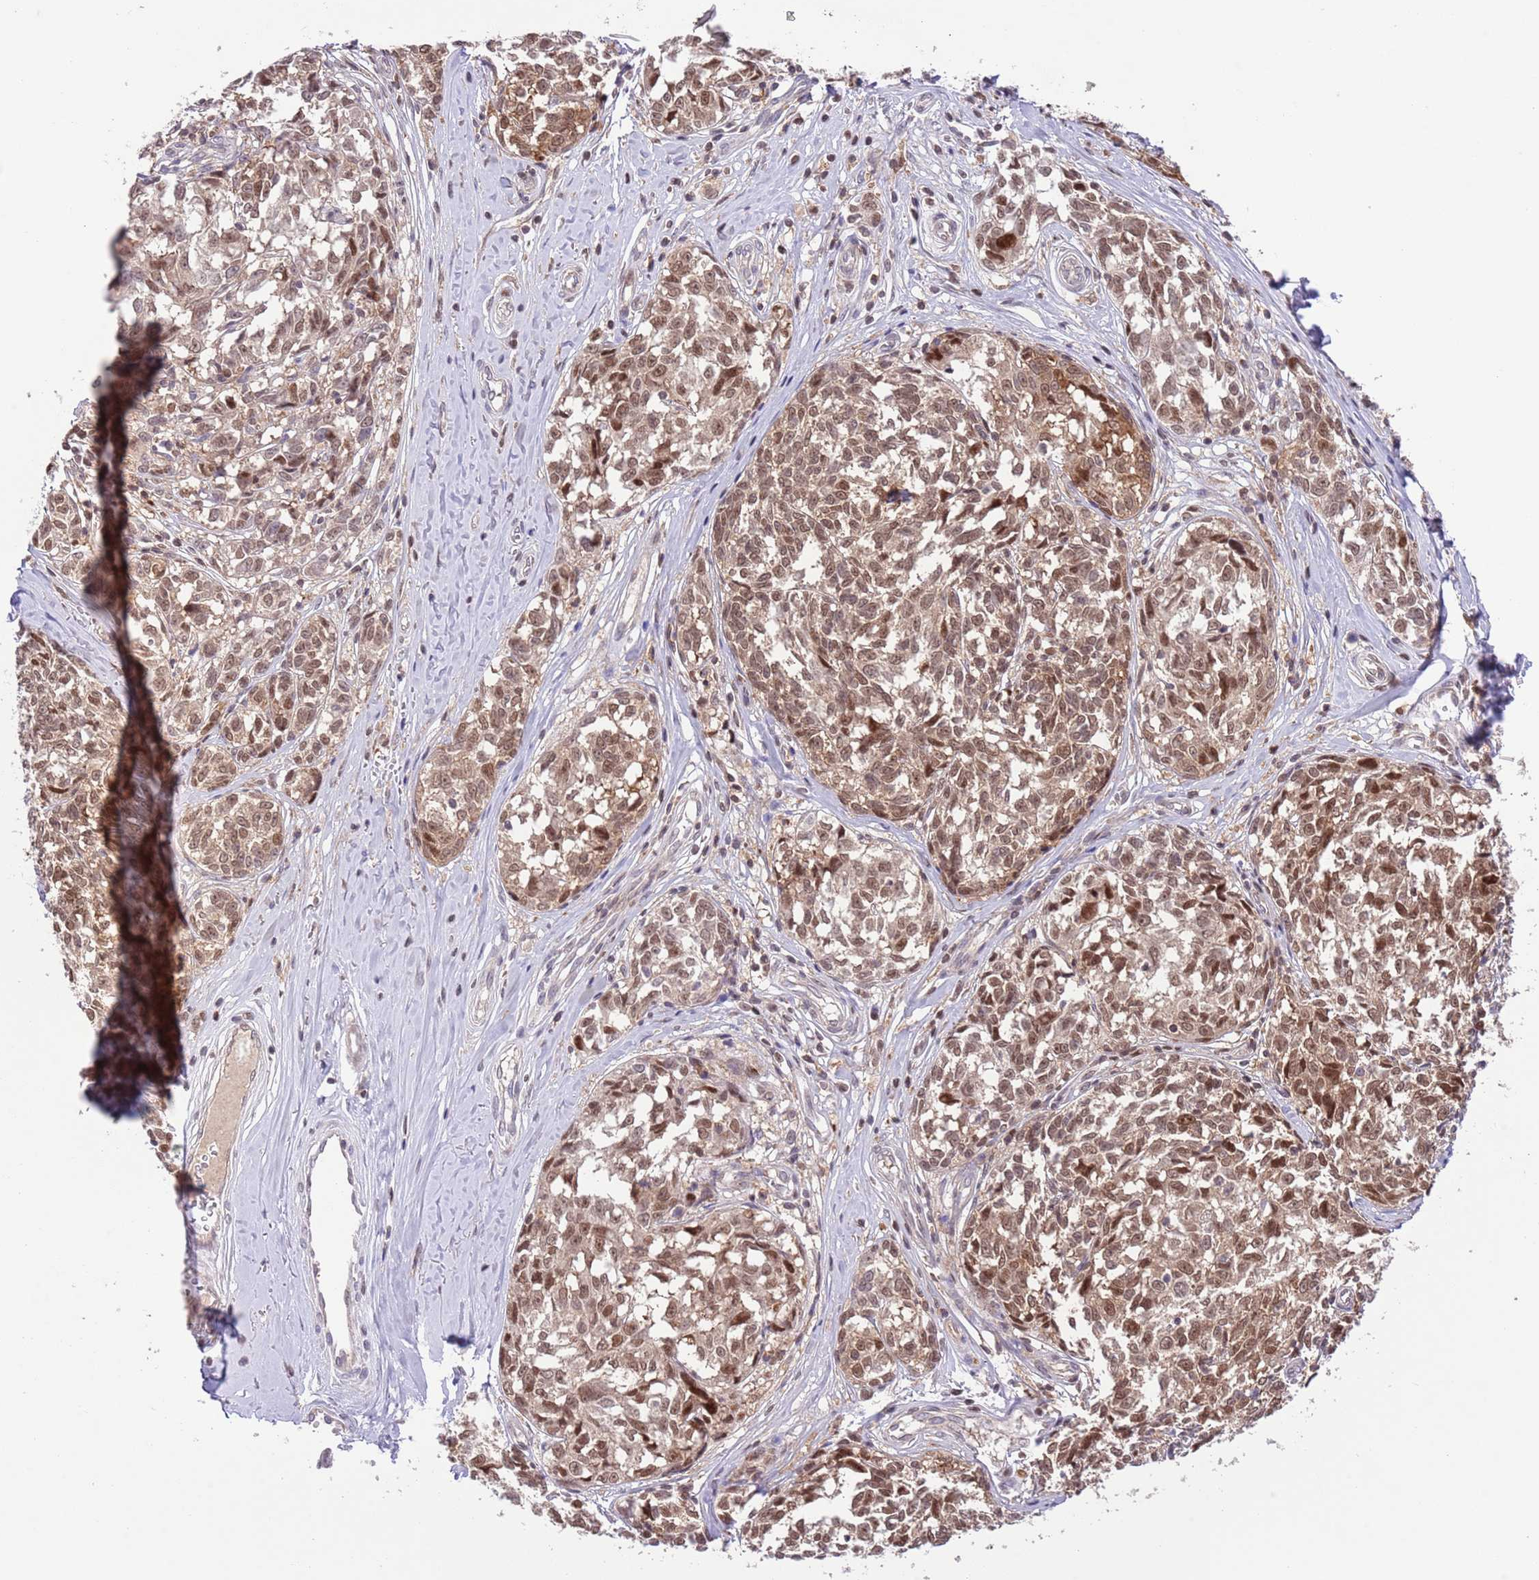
{"staining": {"intensity": "moderate", "quantity": ">75%", "location": "cytoplasmic/membranous,nuclear"}, "tissue": "melanoma", "cell_type": "Tumor cells", "image_type": "cancer", "snomed": [{"axis": "morphology", "description": "Normal tissue, NOS"}, {"axis": "morphology", "description": "Malignant melanoma, NOS"}, {"axis": "topography", "description": "Skin"}], "caption": "This photomicrograph displays immunohistochemistry (IHC) staining of malignant melanoma, with medium moderate cytoplasmic/membranous and nuclear staining in approximately >75% of tumor cells.", "gene": "HDHD2", "patient": {"sex": "female", "age": 64}}